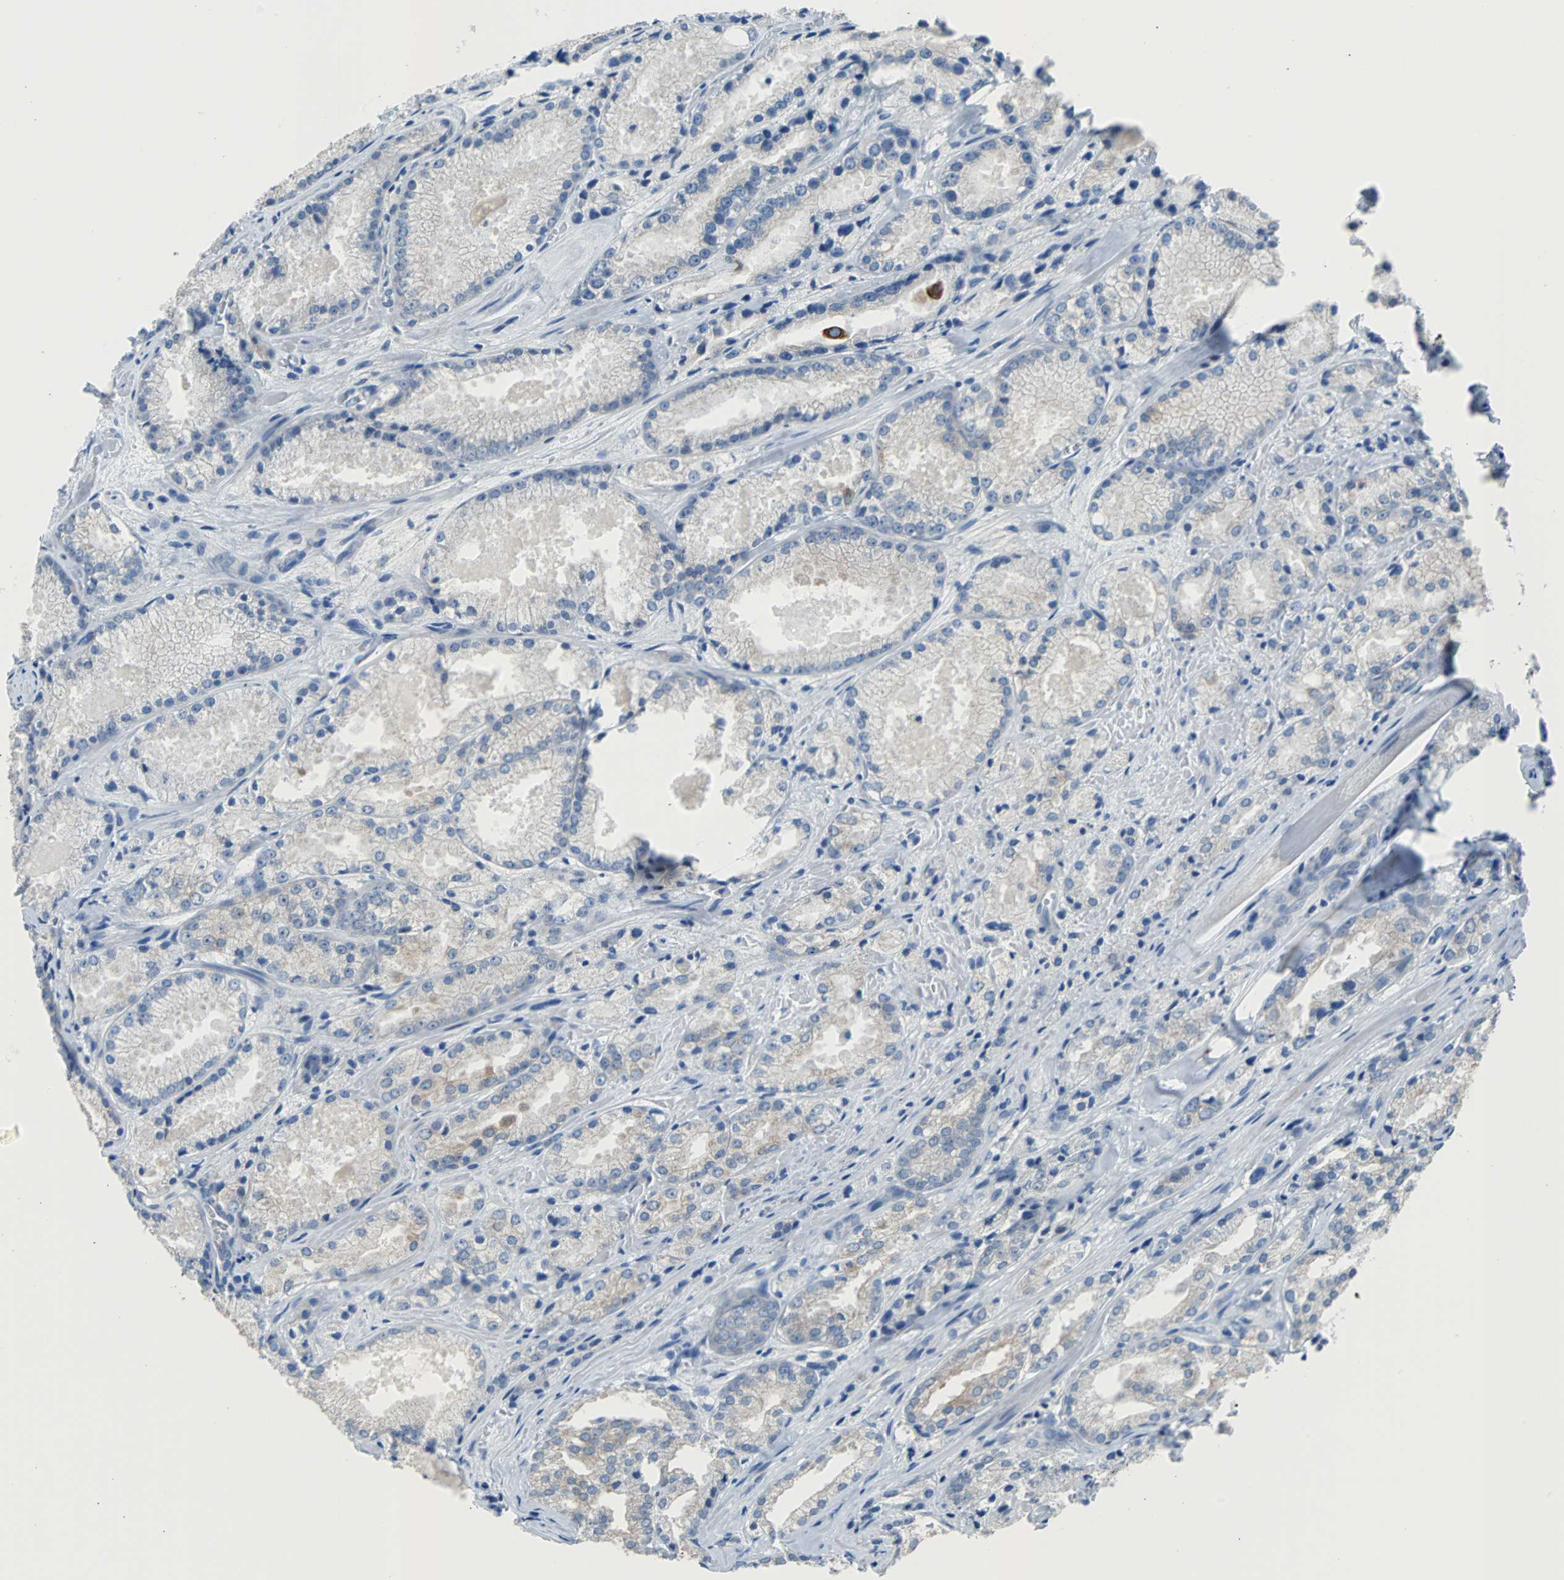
{"staining": {"intensity": "weak", "quantity": "25%-75%", "location": "cytoplasmic/membranous"}, "tissue": "prostate cancer", "cell_type": "Tumor cells", "image_type": "cancer", "snomed": [{"axis": "morphology", "description": "Adenocarcinoma, Low grade"}, {"axis": "topography", "description": "Prostate"}], "caption": "Brown immunohistochemical staining in prostate adenocarcinoma (low-grade) reveals weak cytoplasmic/membranous positivity in about 25%-75% of tumor cells.", "gene": "KRT7", "patient": {"sex": "male", "age": 64}}